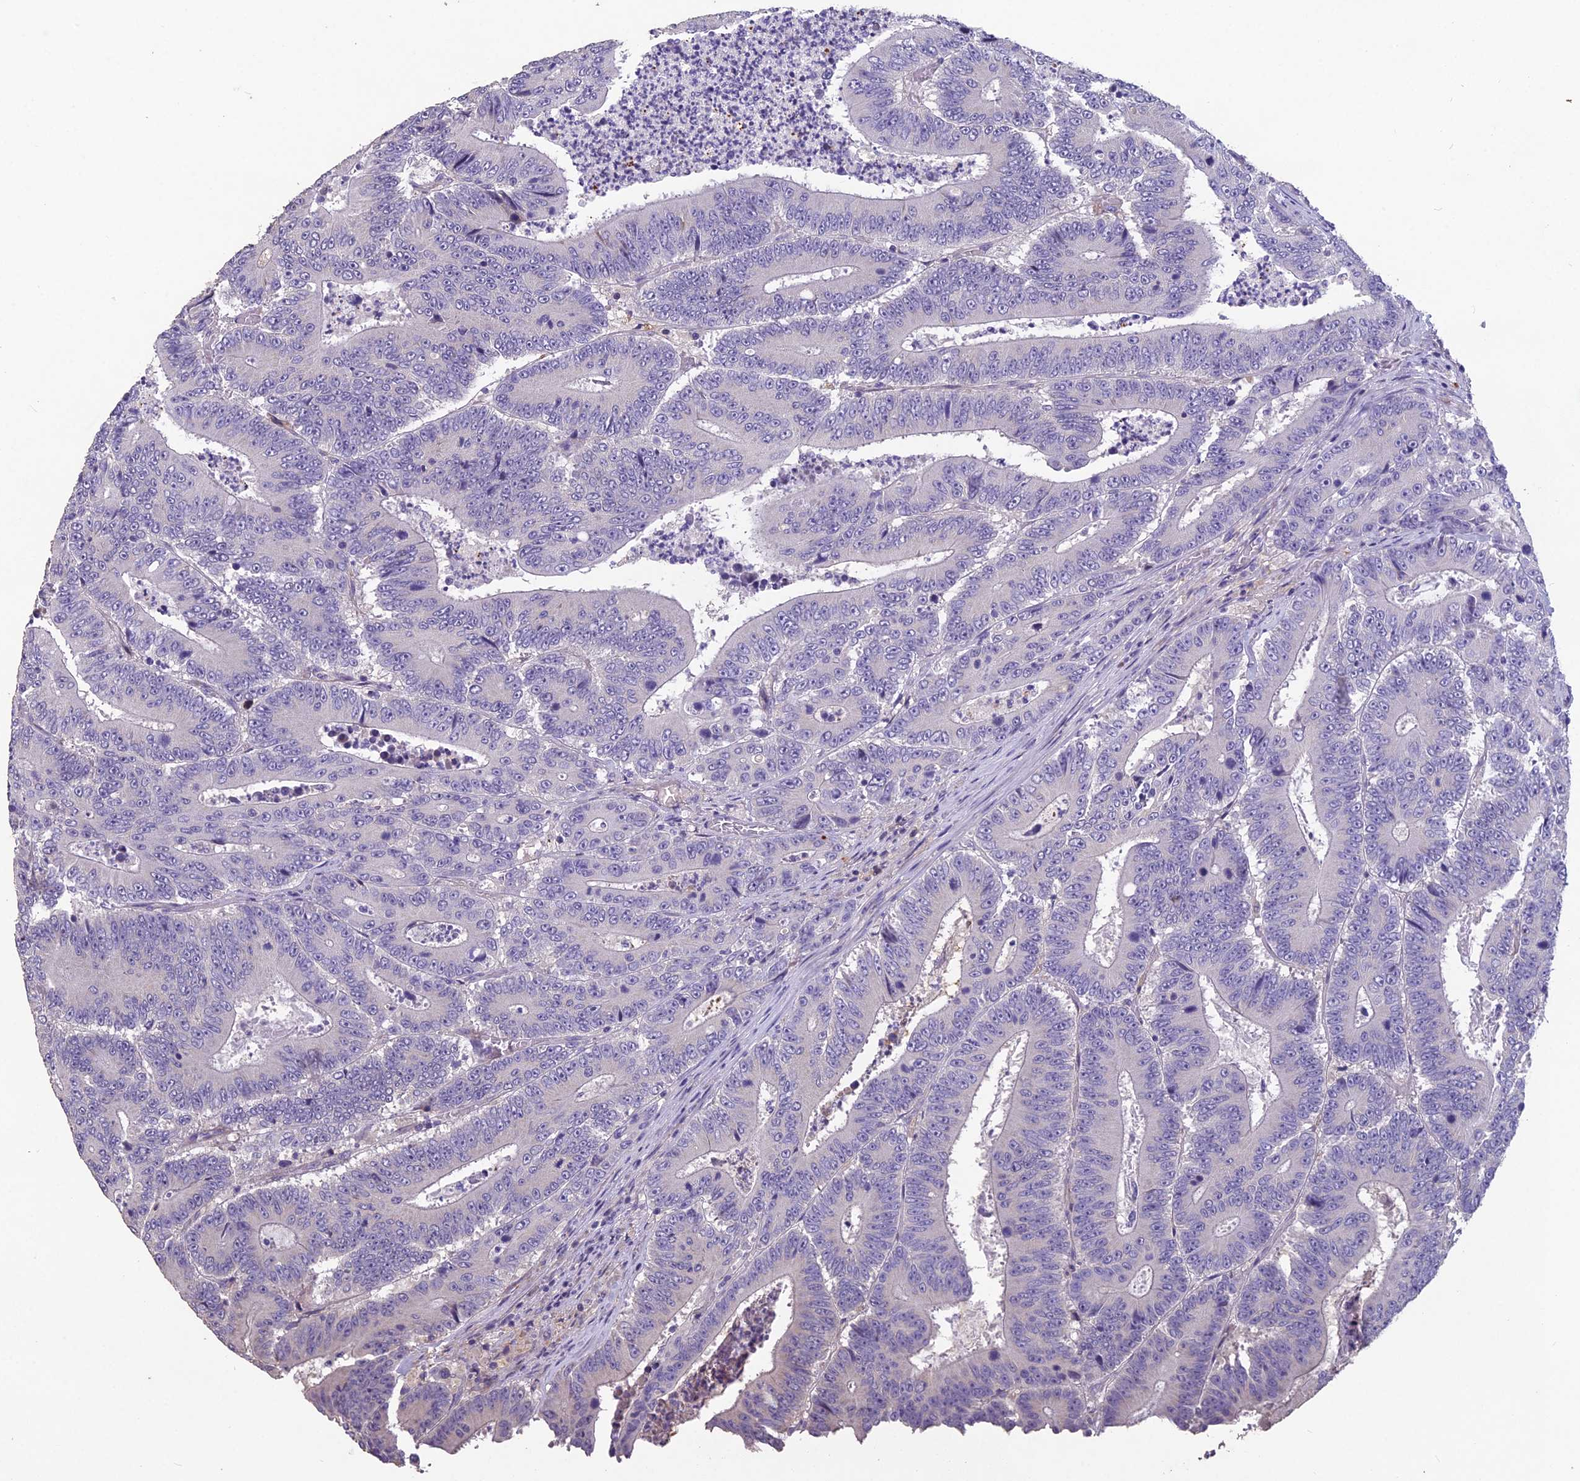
{"staining": {"intensity": "negative", "quantity": "none", "location": "none"}, "tissue": "colorectal cancer", "cell_type": "Tumor cells", "image_type": "cancer", "snomed": [{"axis": "morphology", "description": "Adenocarcinoma, NOS"}, {"axis": "topography", "description": "Colon"}], "caption": "Histopathology image shows no significant protein staining in tumor cells of colorectal cancer (adenocarcinoma).", "gene": "CEACAM16", "patient": {"sex": "male", "age": 83}}